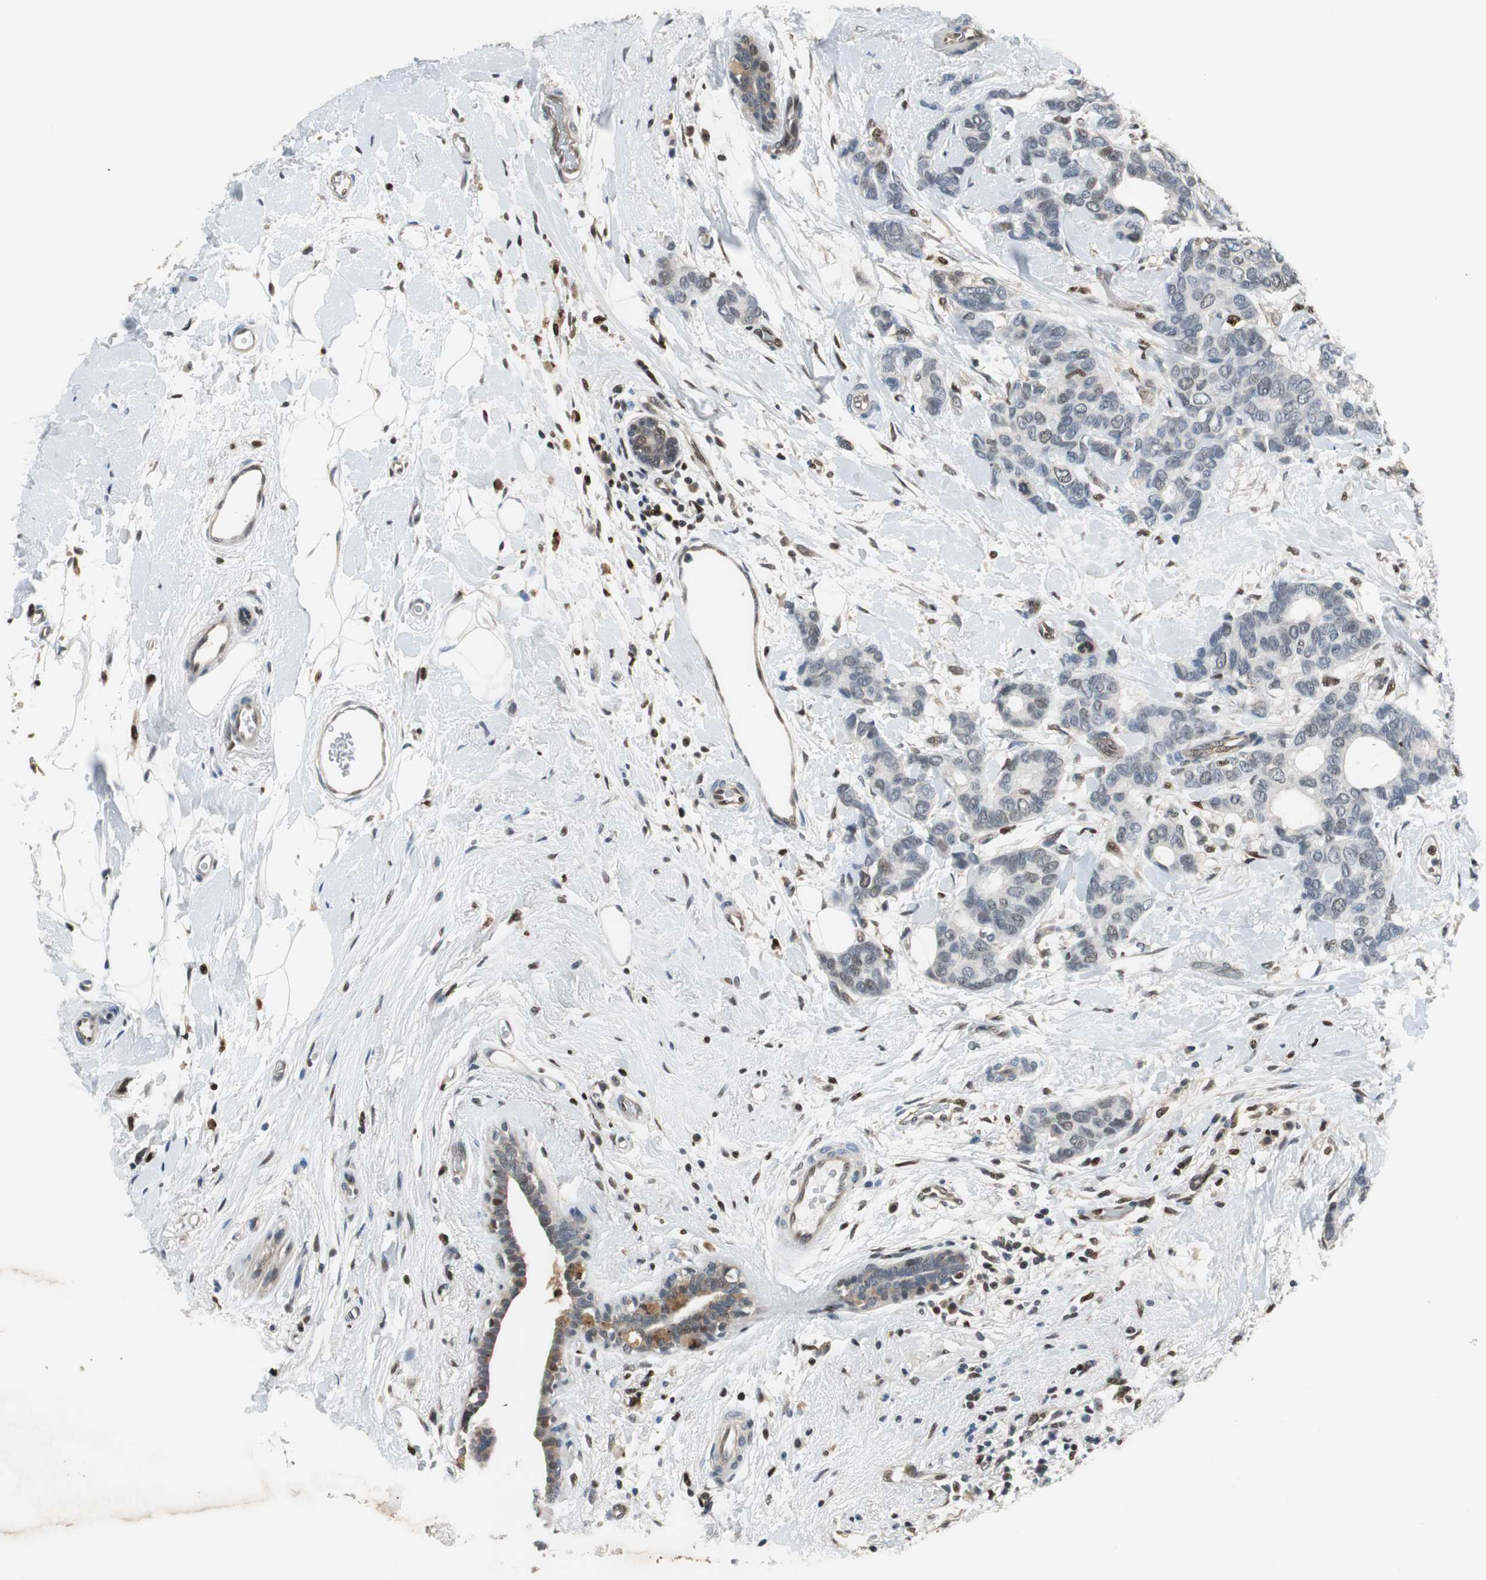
{"staining": {"intensity": "negative", "quantity": "none", "location": "none"}, "tissue": "breast cancer", "cell_type": "Tumor cells", "image_type": "cancer", "snomed": [{"axis": "morphology", "description": "Duct carcinoma"}, {"axis": "topography", "description": "Breast"}], "caption": "Intraductal carcinoma (breast) stained for a protein using immunohistochemistry exhibits no positivity tumor cells.", "gene": "MAFB", "patient": {"sex": "female", "age": 87}}